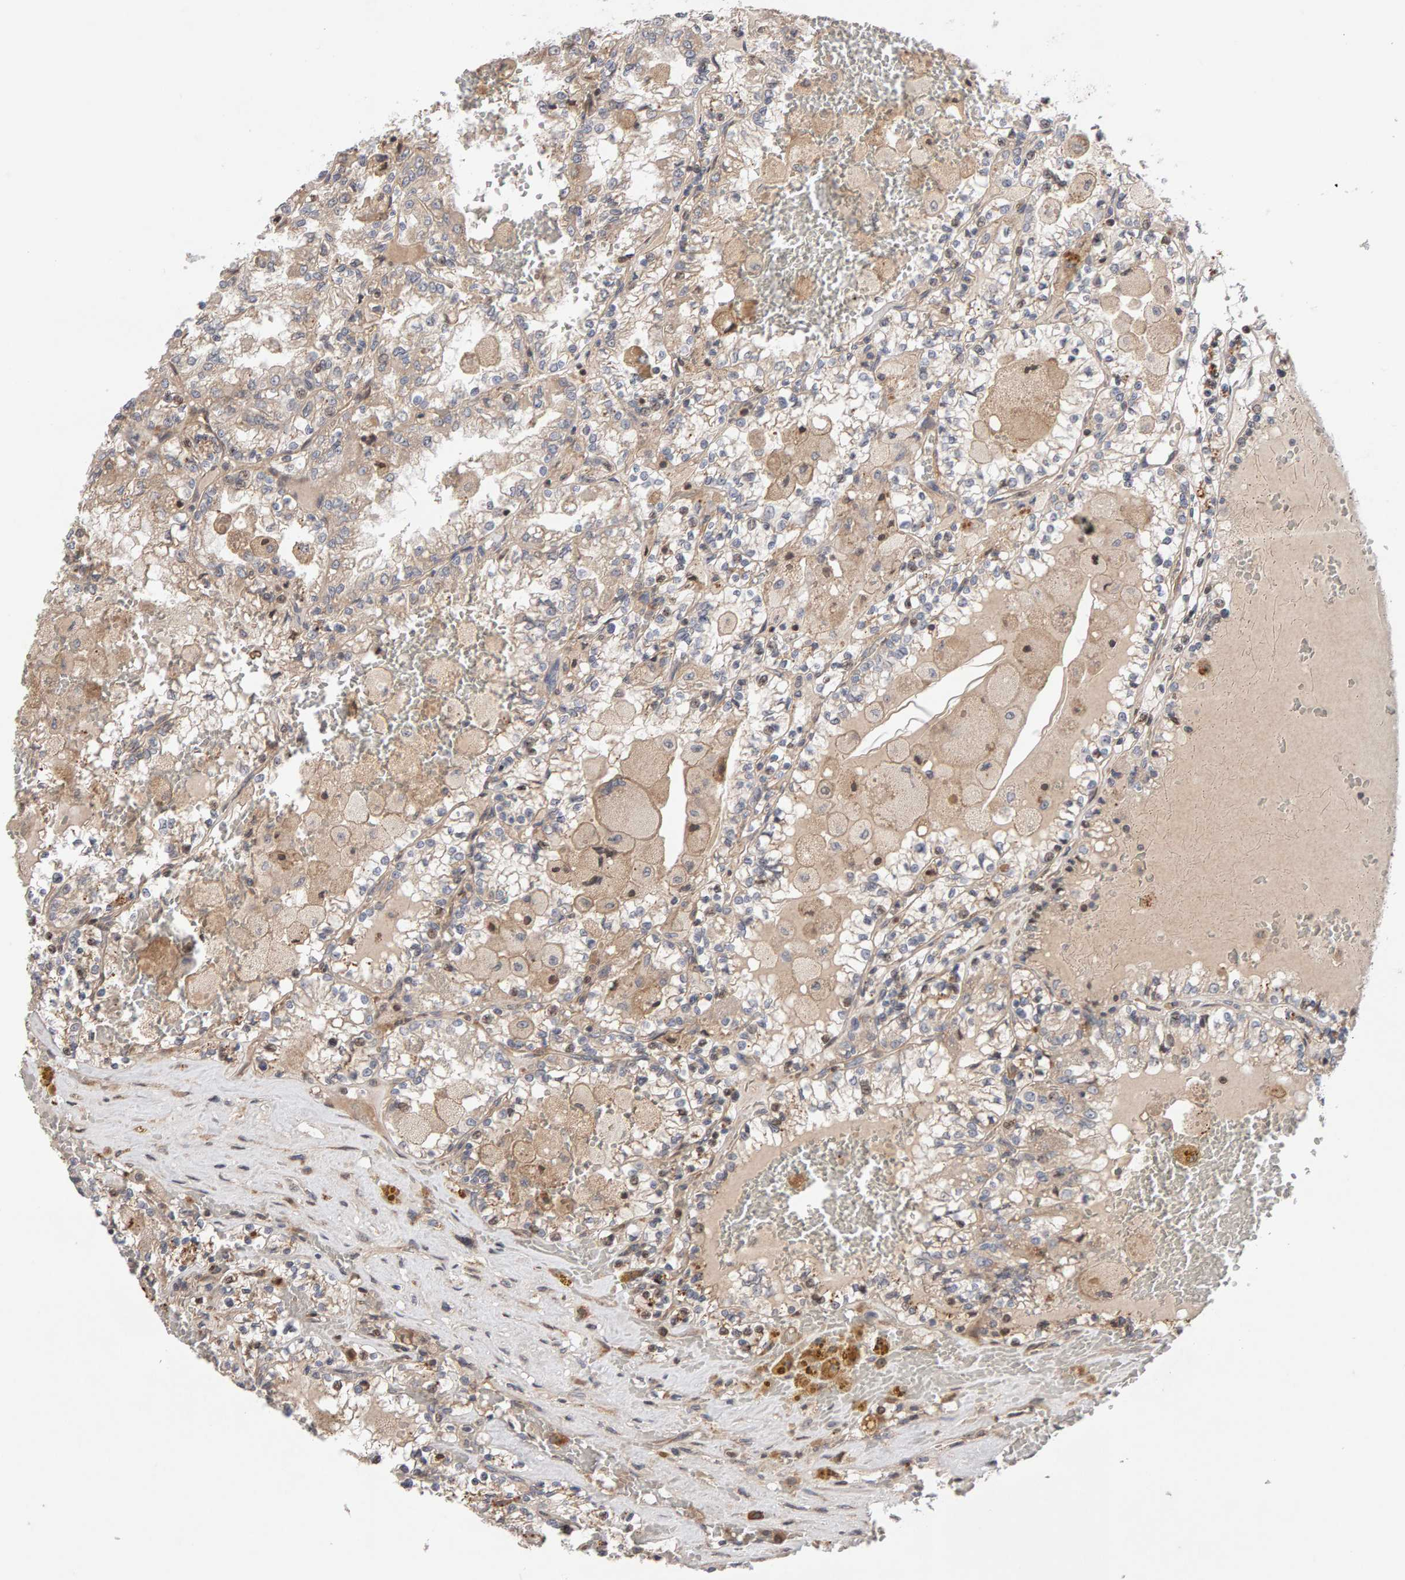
{"staining": {"intensity": "weak", "quantity": "<25%", "location": "cytoplasmic/membranous"}, "tissue": "renal cancer", "cell_type": "Tumor cells", "image_type": "cancer", "snomed": [{"axis": "morphology", "description": "Adenocarcinoma, NOS"}, {"axis": "topography", "description": "Kidney"}], "caption": "Immunohistochemical staining of adenocarcinoma (renal) shows no significant positivity in tumor cells.", "gene": "LZTS1", "patient": {"sex": "female", "age": 56}}